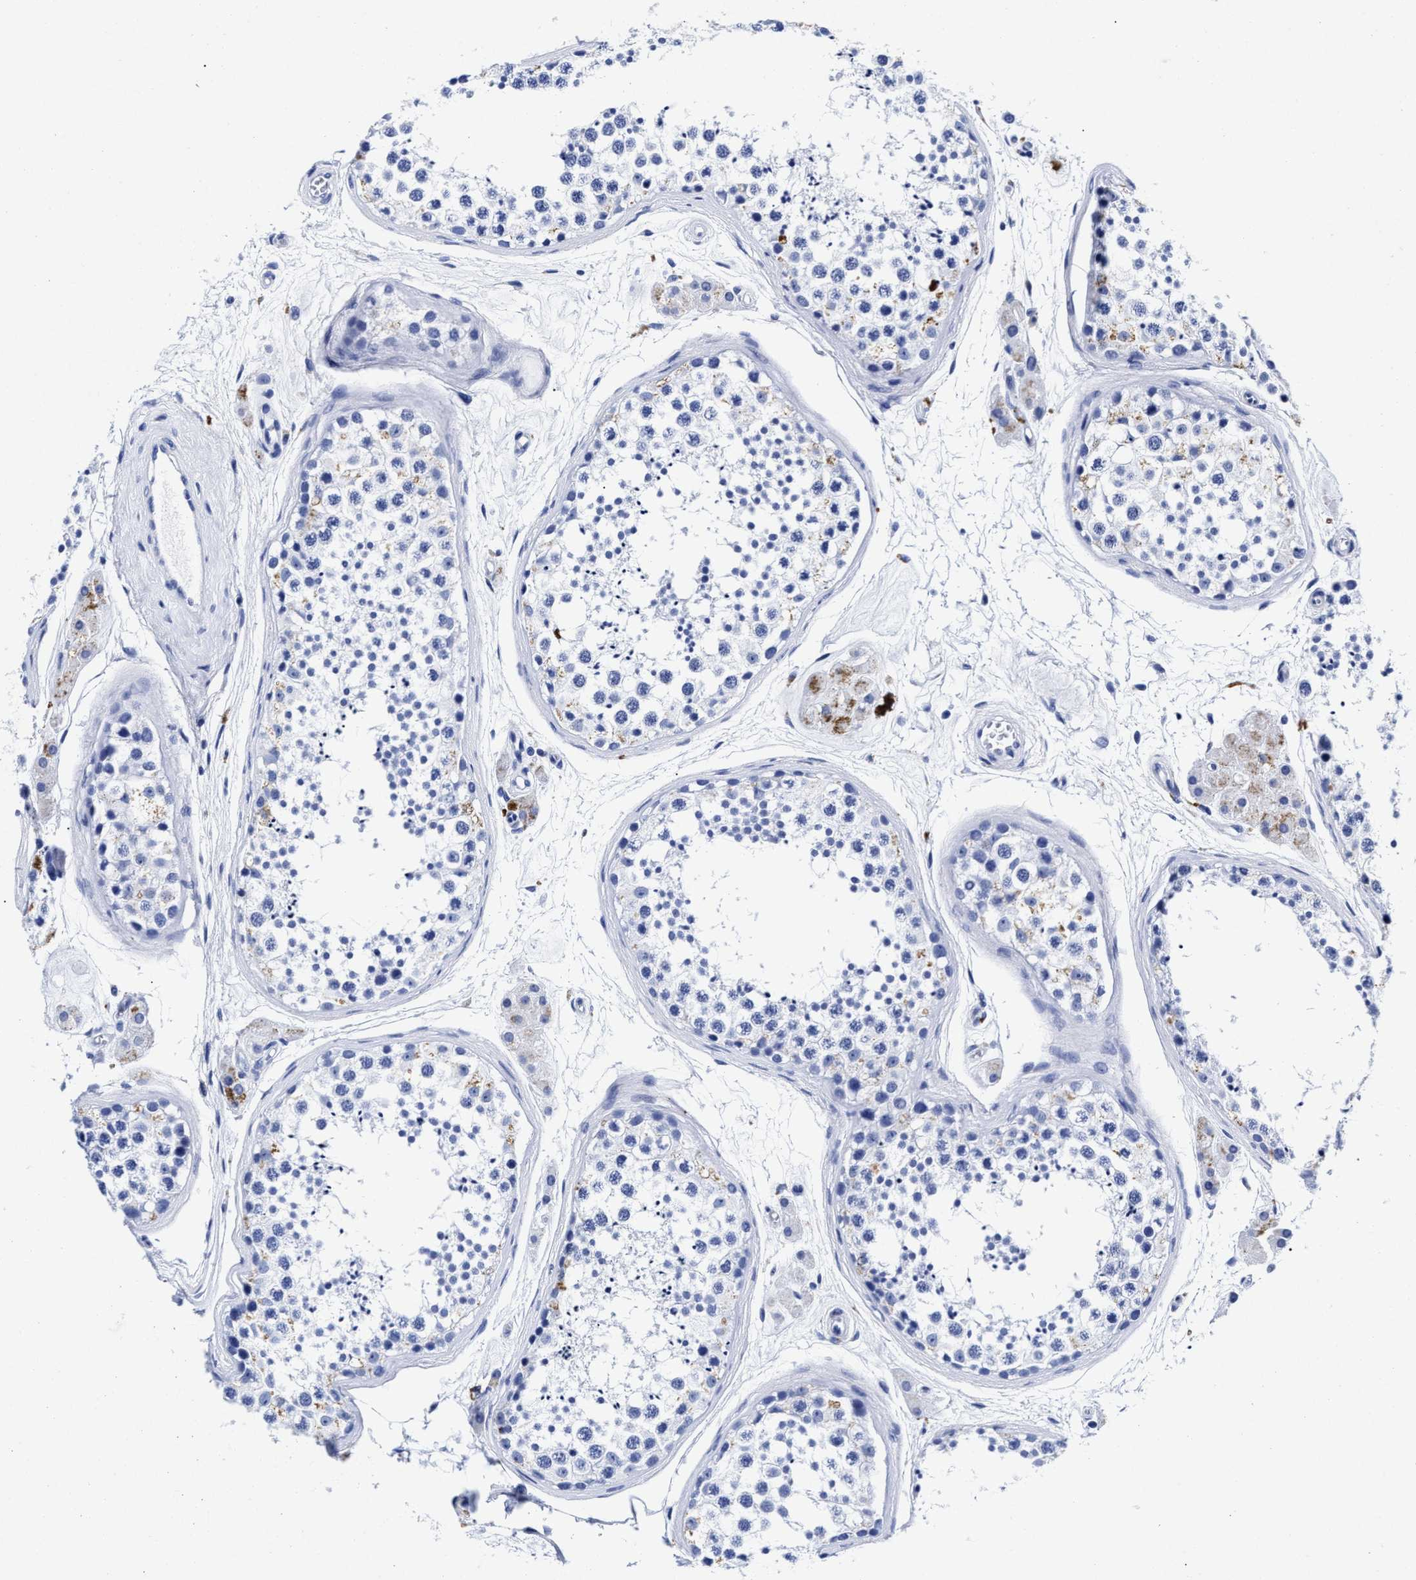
{"staining": {"intensity": "negative", "quantity": "none", "location": "none"}, "tissue": "testis", "cell_type": "Cells in seminiferous ducts", "image_type": "normal", "snomed": [{"axis": "morphology", "description": "Normal tissue, NOS"}, {"axis": "topography", "description": "Testis"}], "caption": "Cells in seminiferous ducts show no significant expression in normal testis.", "gene": "LRRC8E", "patient": {"sex": "male", "age": 56}}